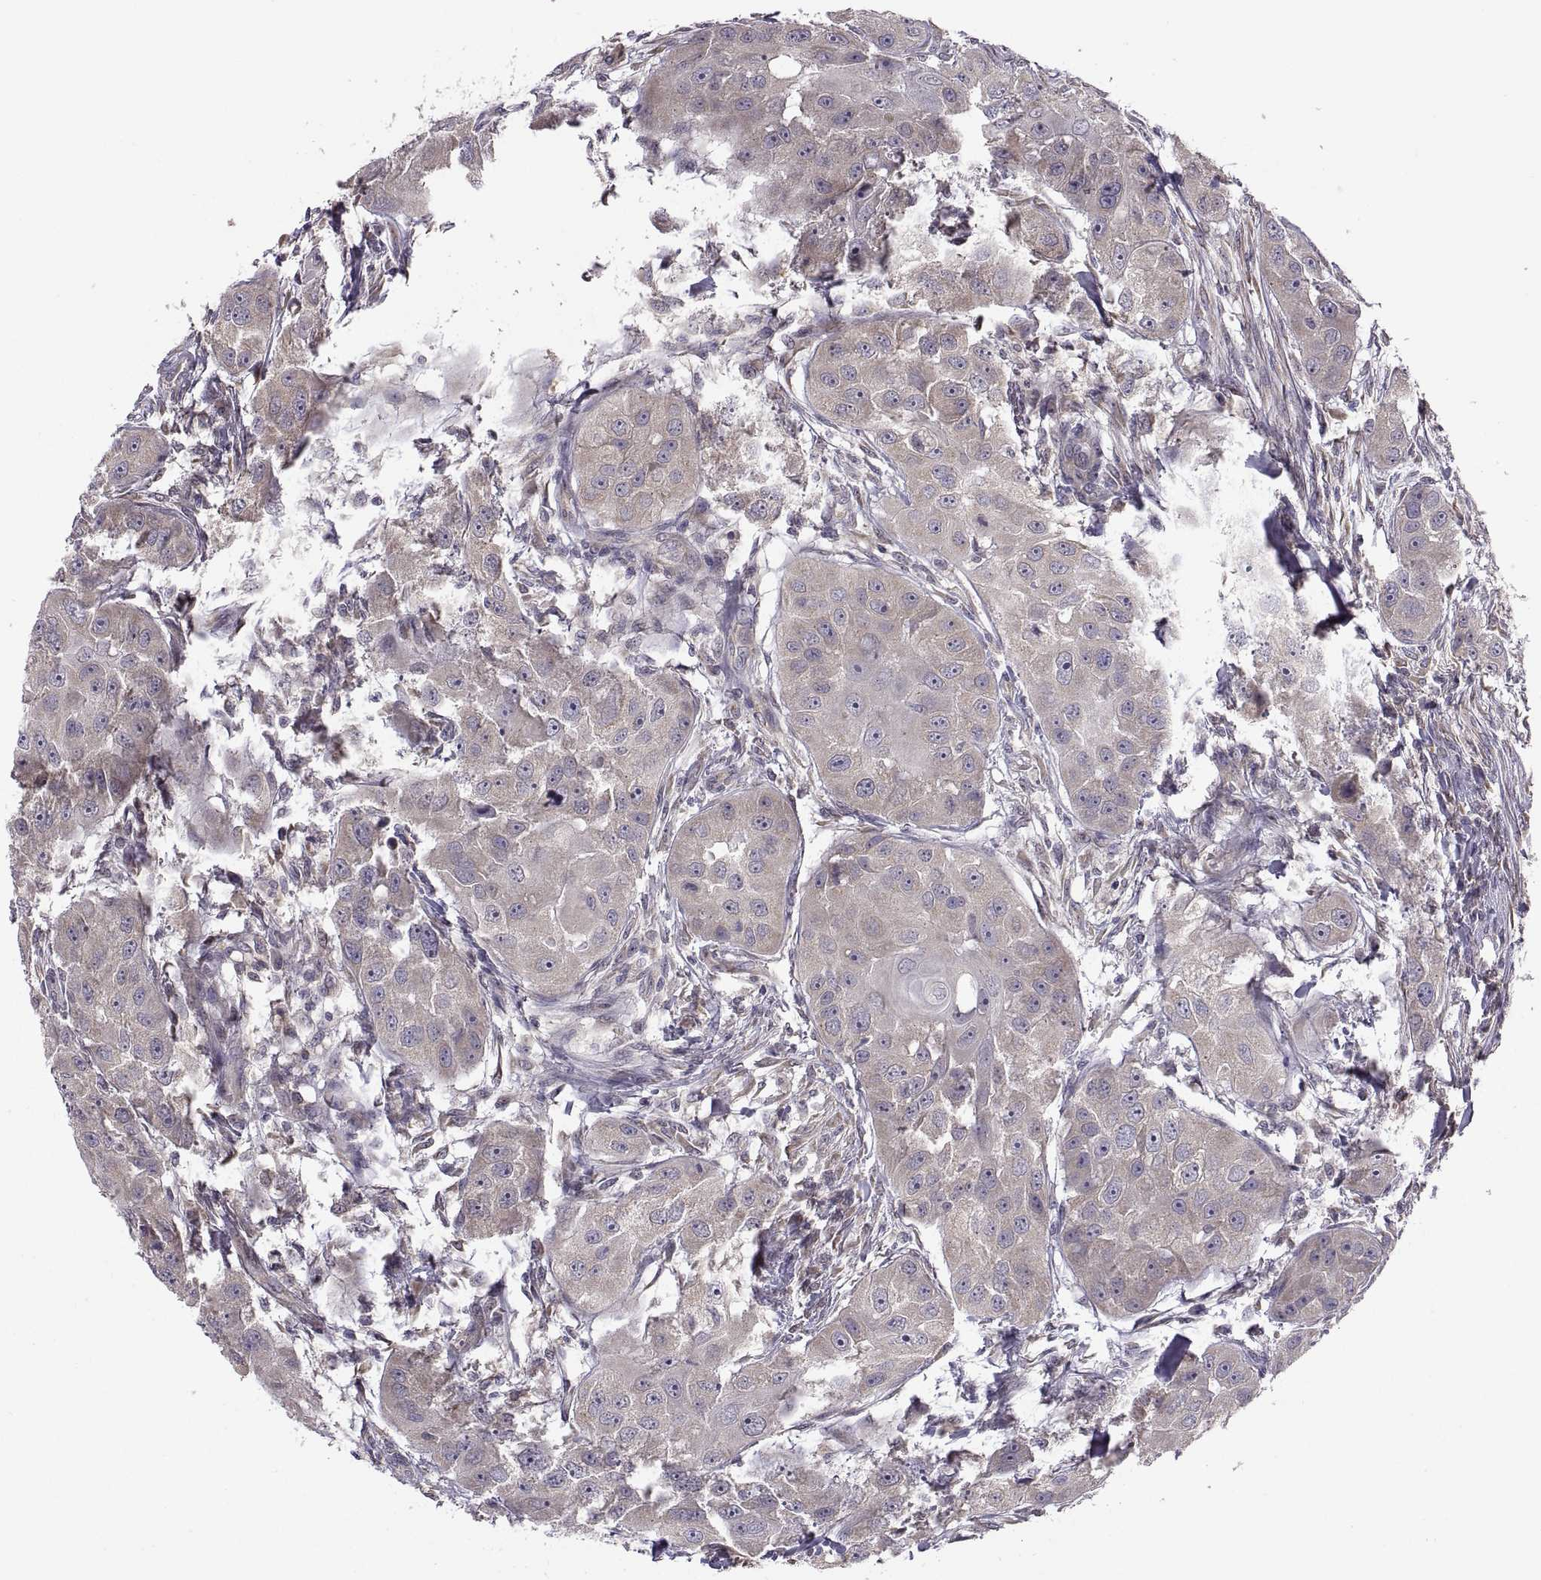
{"staining": {"intensity": "weak", "quantity": ">75%", "location": "cytoplasmic/membranous"}, "tissue": "head and neck cancer", "cell_type": "Tumor cells", "image_type": "cancer", "snomed": [{"axis": "morphology", "description": "Squamous cell carcinoma, NOS"}, {"axis": "topography", "description": "Head-Neck"}], "caption": "Brown immunohistochemical staining in head and neck squamous cell carcinoma shows weak cytoplasmic/membranous staining in approximately >75% of tumor cells.", "gene": "ACSBG2", "patient": {"sex": "male", "age": 51}}